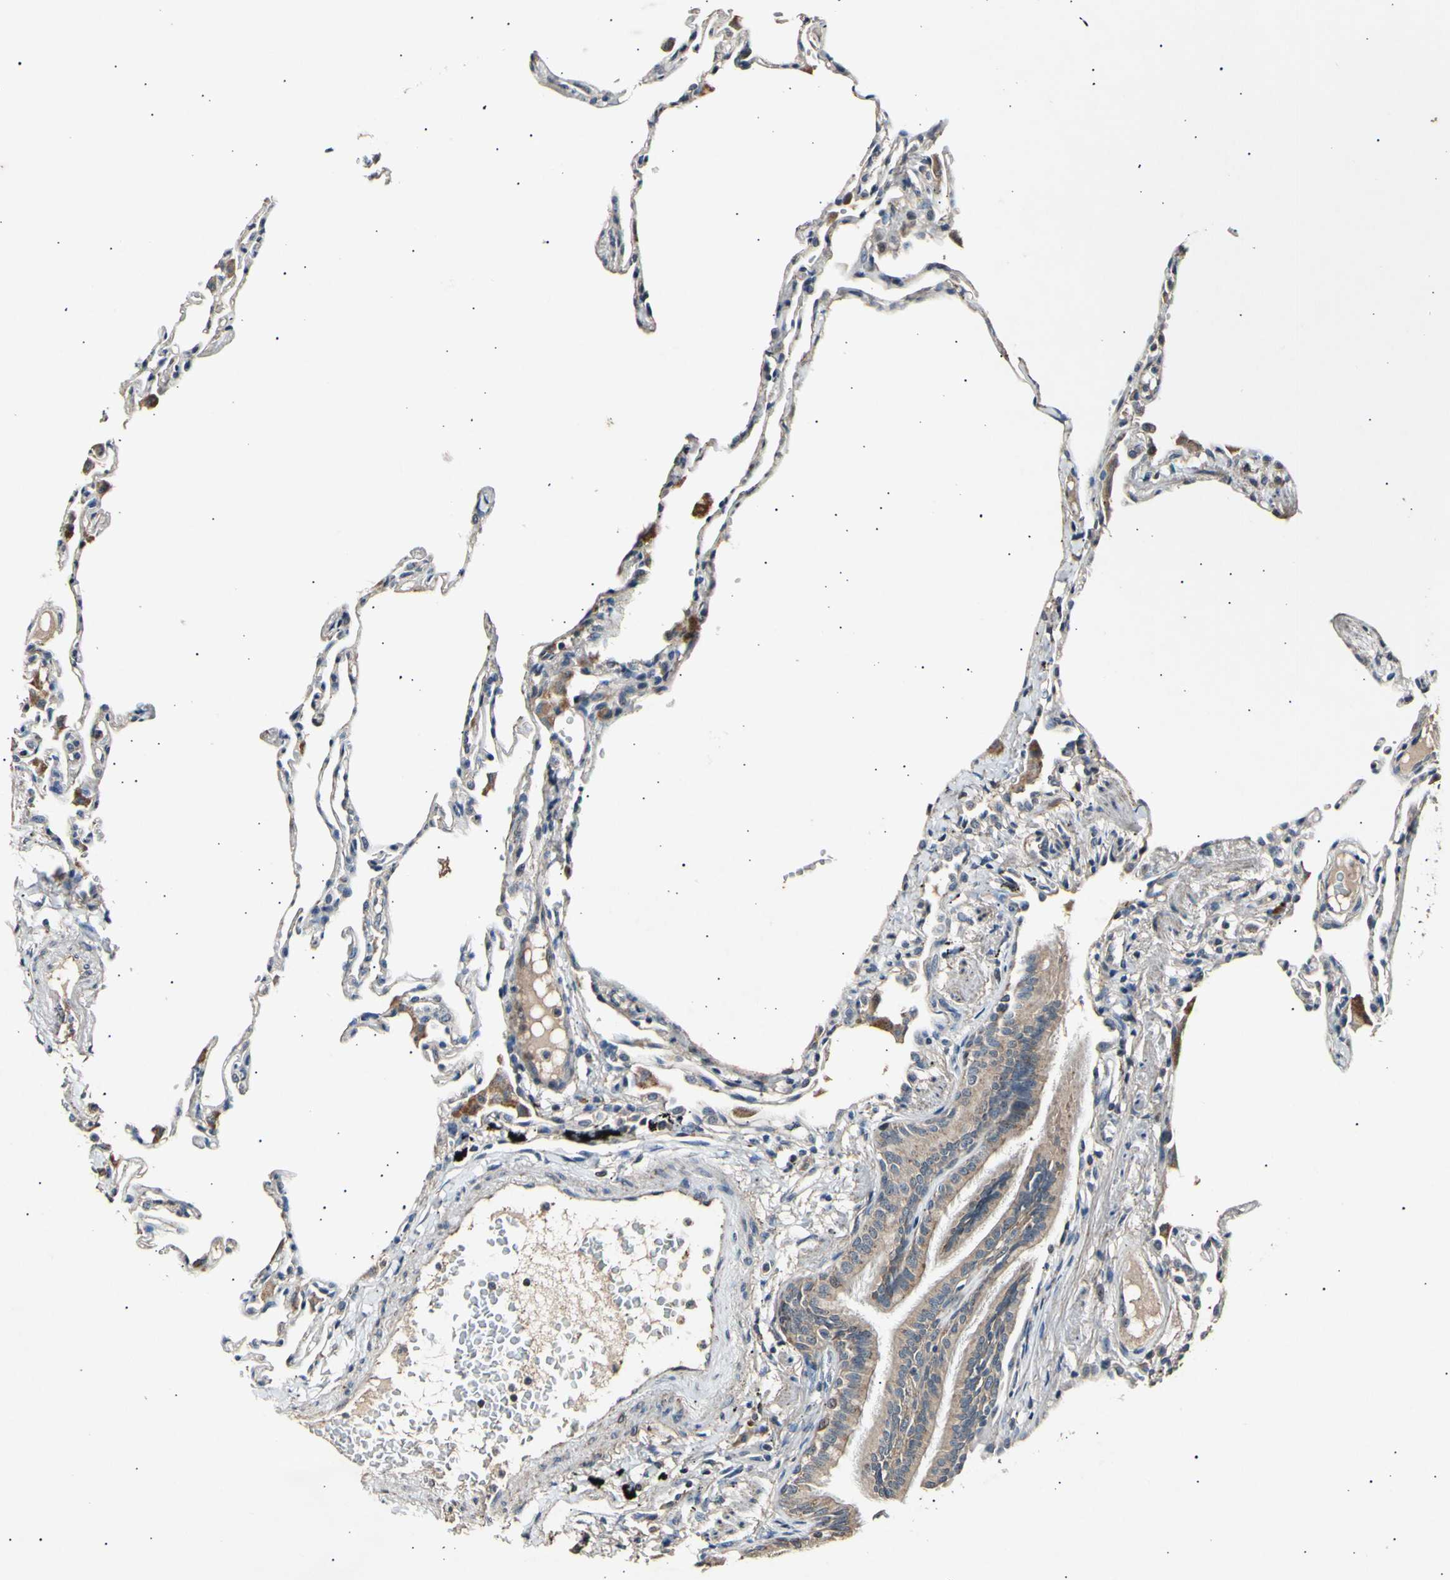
{"staining": {"intensity": "negative", "quantity": "none", "location": "none"}, "tissue": "lung", "cell_type": "Alveolar cells", "image_type": "normal", "snomed": [{"axis": "morphology", "description": "Normal tissue, NOS"}, {"axis": "topography", "description": "Lung"}], "caption": "High power microscopy histopathology image of an immunohistochemistry photomicrograph of benign lung, revealing no significant staining in alveolar cells.", "gene": "ADCY3", "patient": {"sex": "female", "age": 49}}